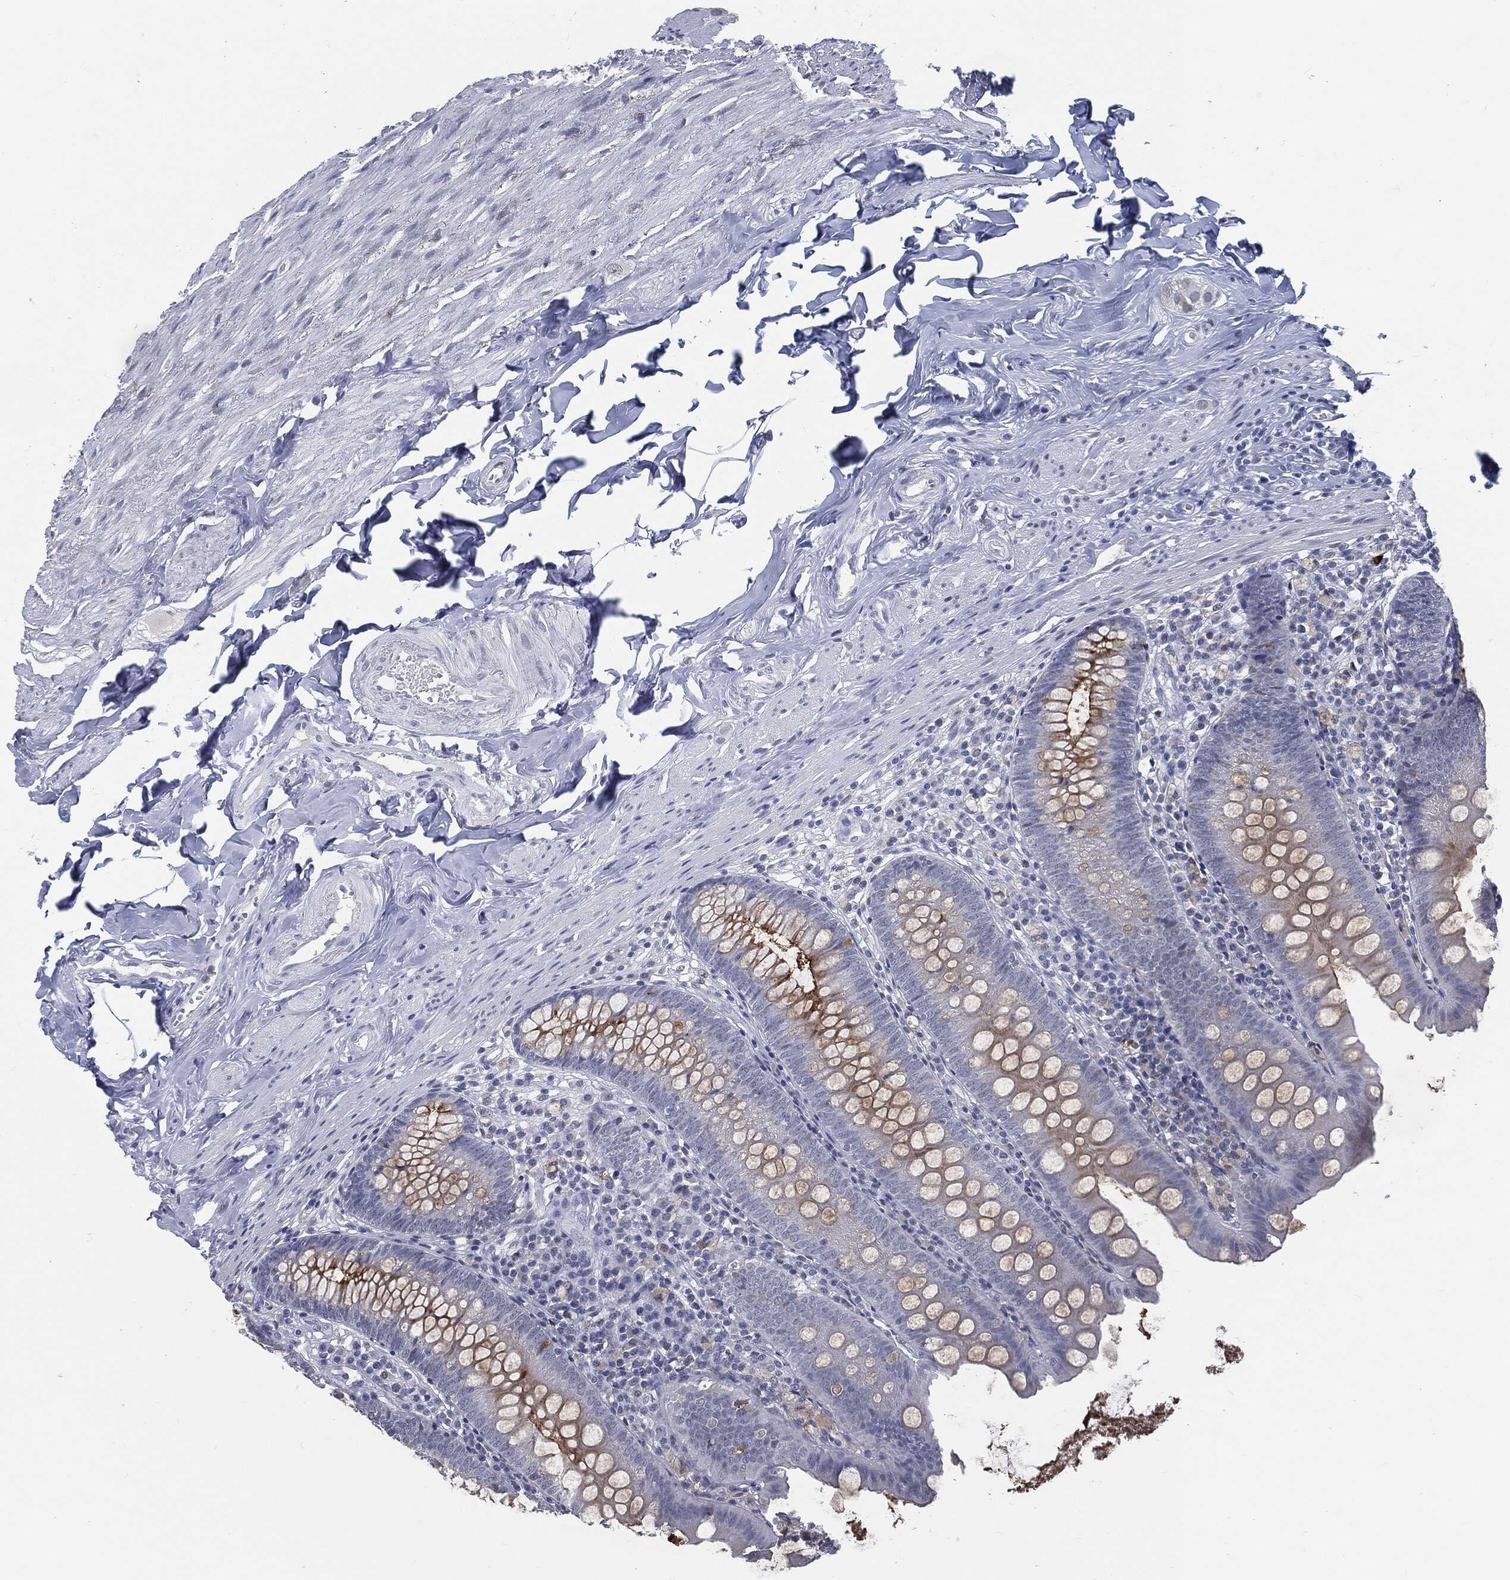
{"staining": {"intensity": "negative", "quantity": "none", "location": "none"}, "tissue": "appendix", "cell_type": "Glandular cells", "image_type": "normal", "snomed": [{"axis": "morphology", "description": "Normal tissue, NOS"}, {"axis": "topography", "description": "Appendix"}], "caption": "High power microscopy micrograph of an IHC histopathology image of unremarkable appendix, revealing no significant staining in glandular cells.", "gene": "PROM1", "patient": {"sex": "female", "age": 82}}